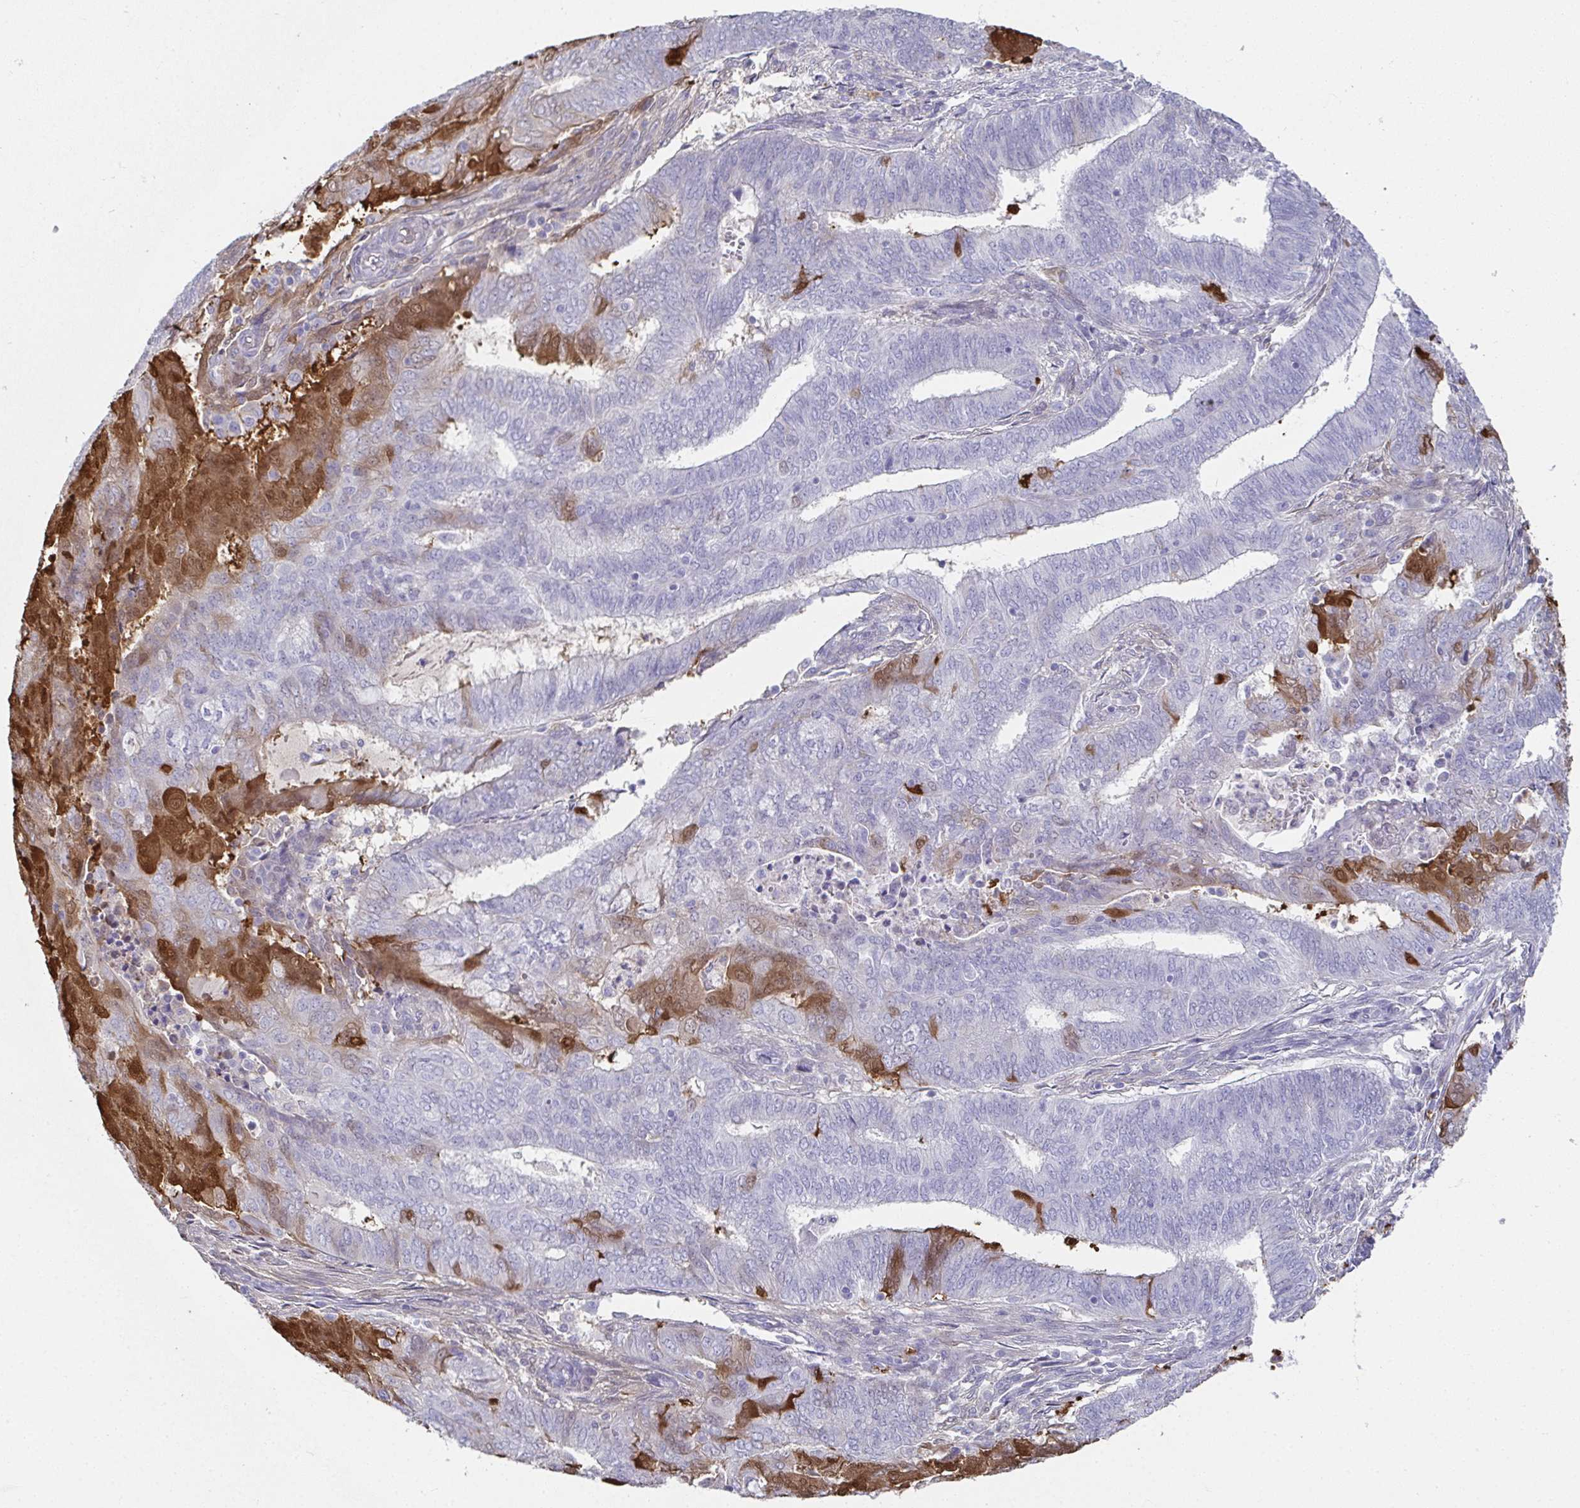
{"staining": {"intensity": "moderate", "quantity": "<25%", "location": "cytoplasmic/membranous,nuclear"}, "tissue": "endometrial cancer", "cell_type": "Tumor cells", "image_type": "cancer", "snomed": [{"axis": "morphology", "description": "Adenocarcinoma, NOS"}, {"axis": "topography", "description": "Endometrium"}], "caption": "Adenocarcinoma (endometrial) stained with DAB (3,3'-diaminobenzidine) immunohistochemistry (IHC) exhibits low levels of moderate cytoplasmic/membranous and nuclear positivity in approximately <25% of tumor cells. (Stains: DAB in brown, nuclei in blue, Microscopy: brightfield microscopy at high magnification).", "gene": "RBP1", "patient": {"sex": "female", "age": 62}}